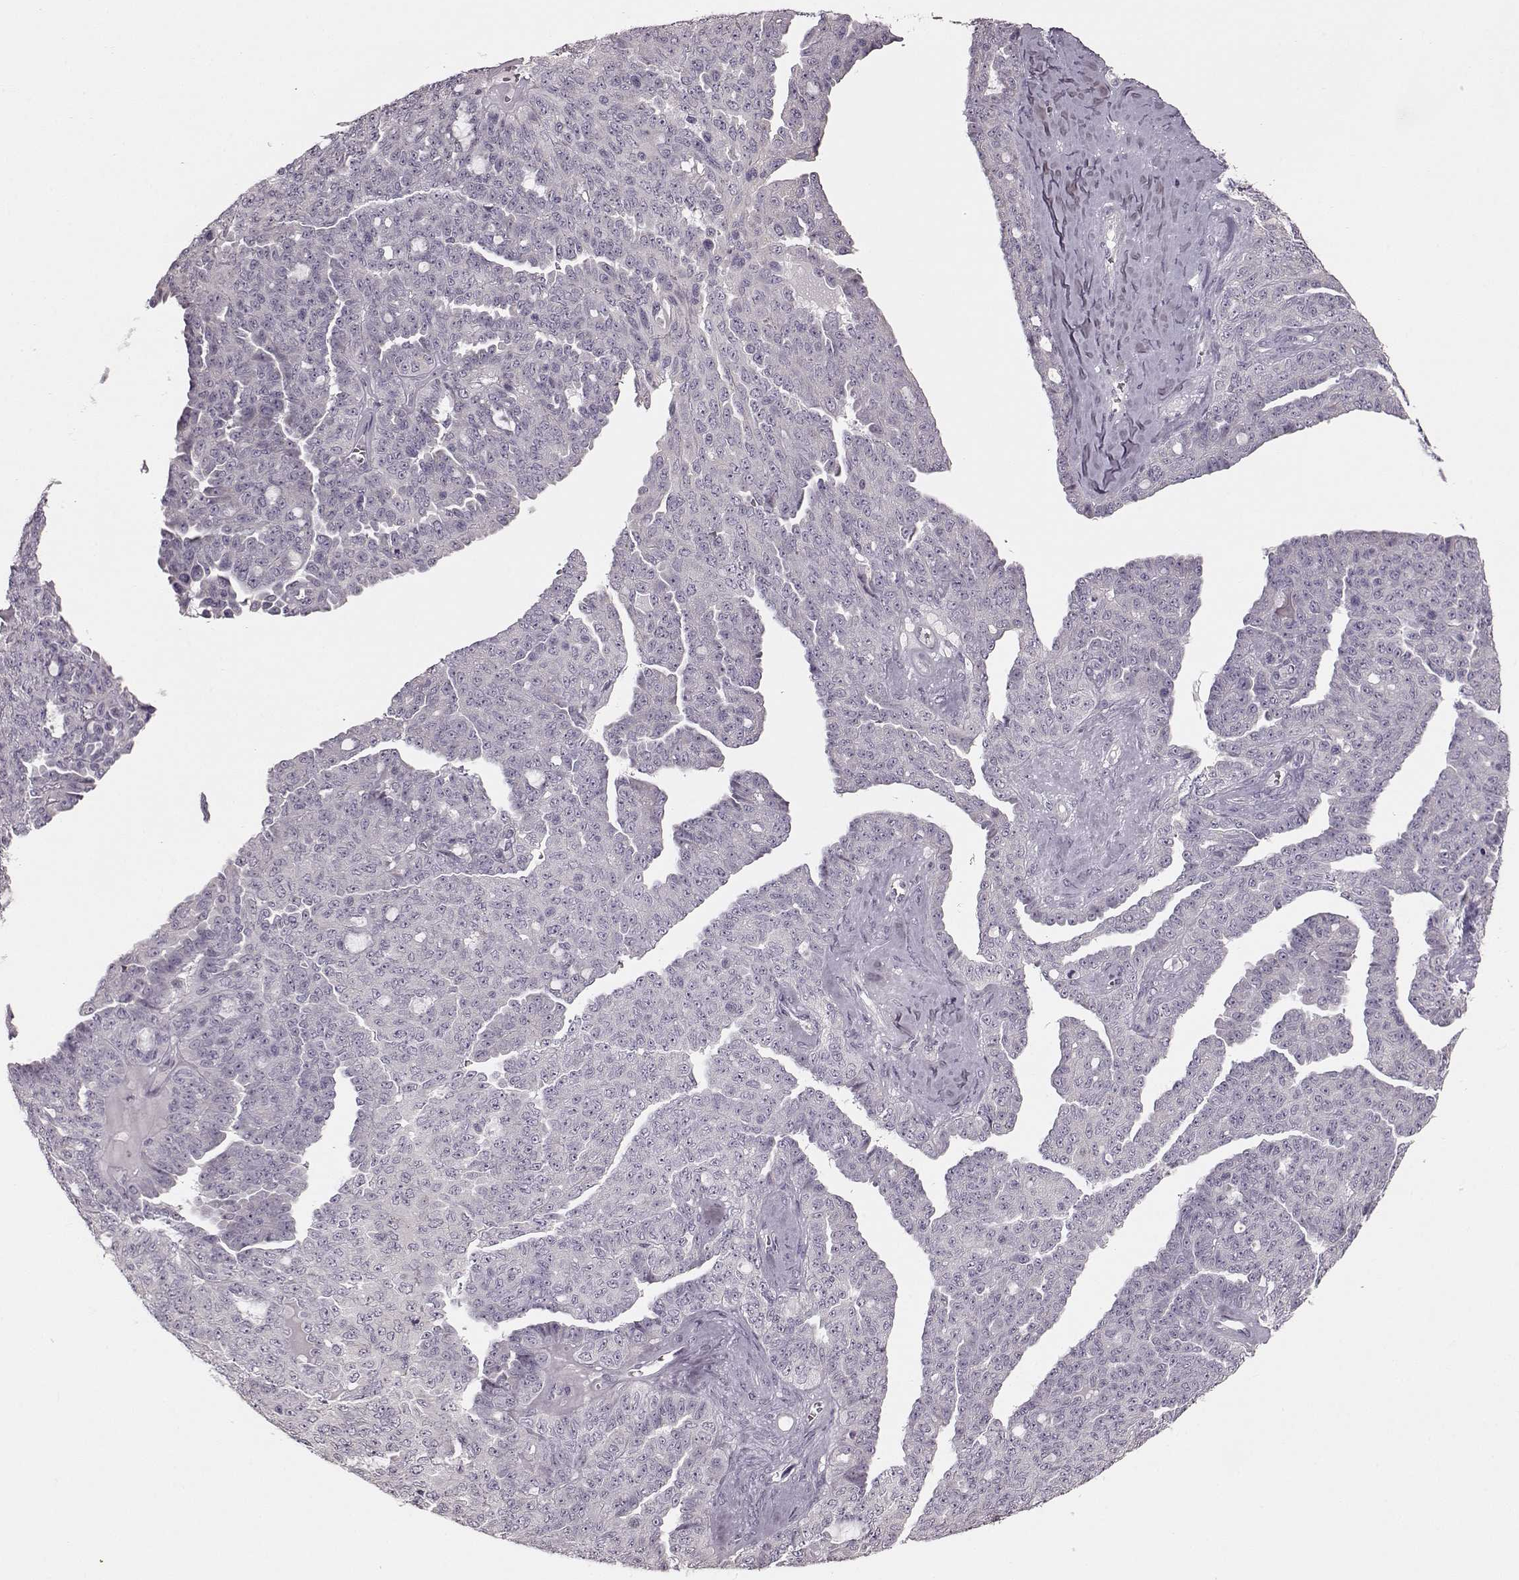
{"staining": {"intensity": "negative", "quantity": "none", "location": "none"}, "tissue": "ovarian cancer", "cell_type": "Tumor cells", "image_type": "cancer", "snomed": [{"axis": "morphology", "description": "Cystadenocarcinoma, serous, NOS"}, {"axis": "topography", "description": "Ovary"}], "caption": "DAB immunohistochemical staining of ovarian serous cystadenocarcinoma reveals no significant staining in tumor cells.", "gene": "MAP6D1", "patient": {"sex": "female", "age": 71}}